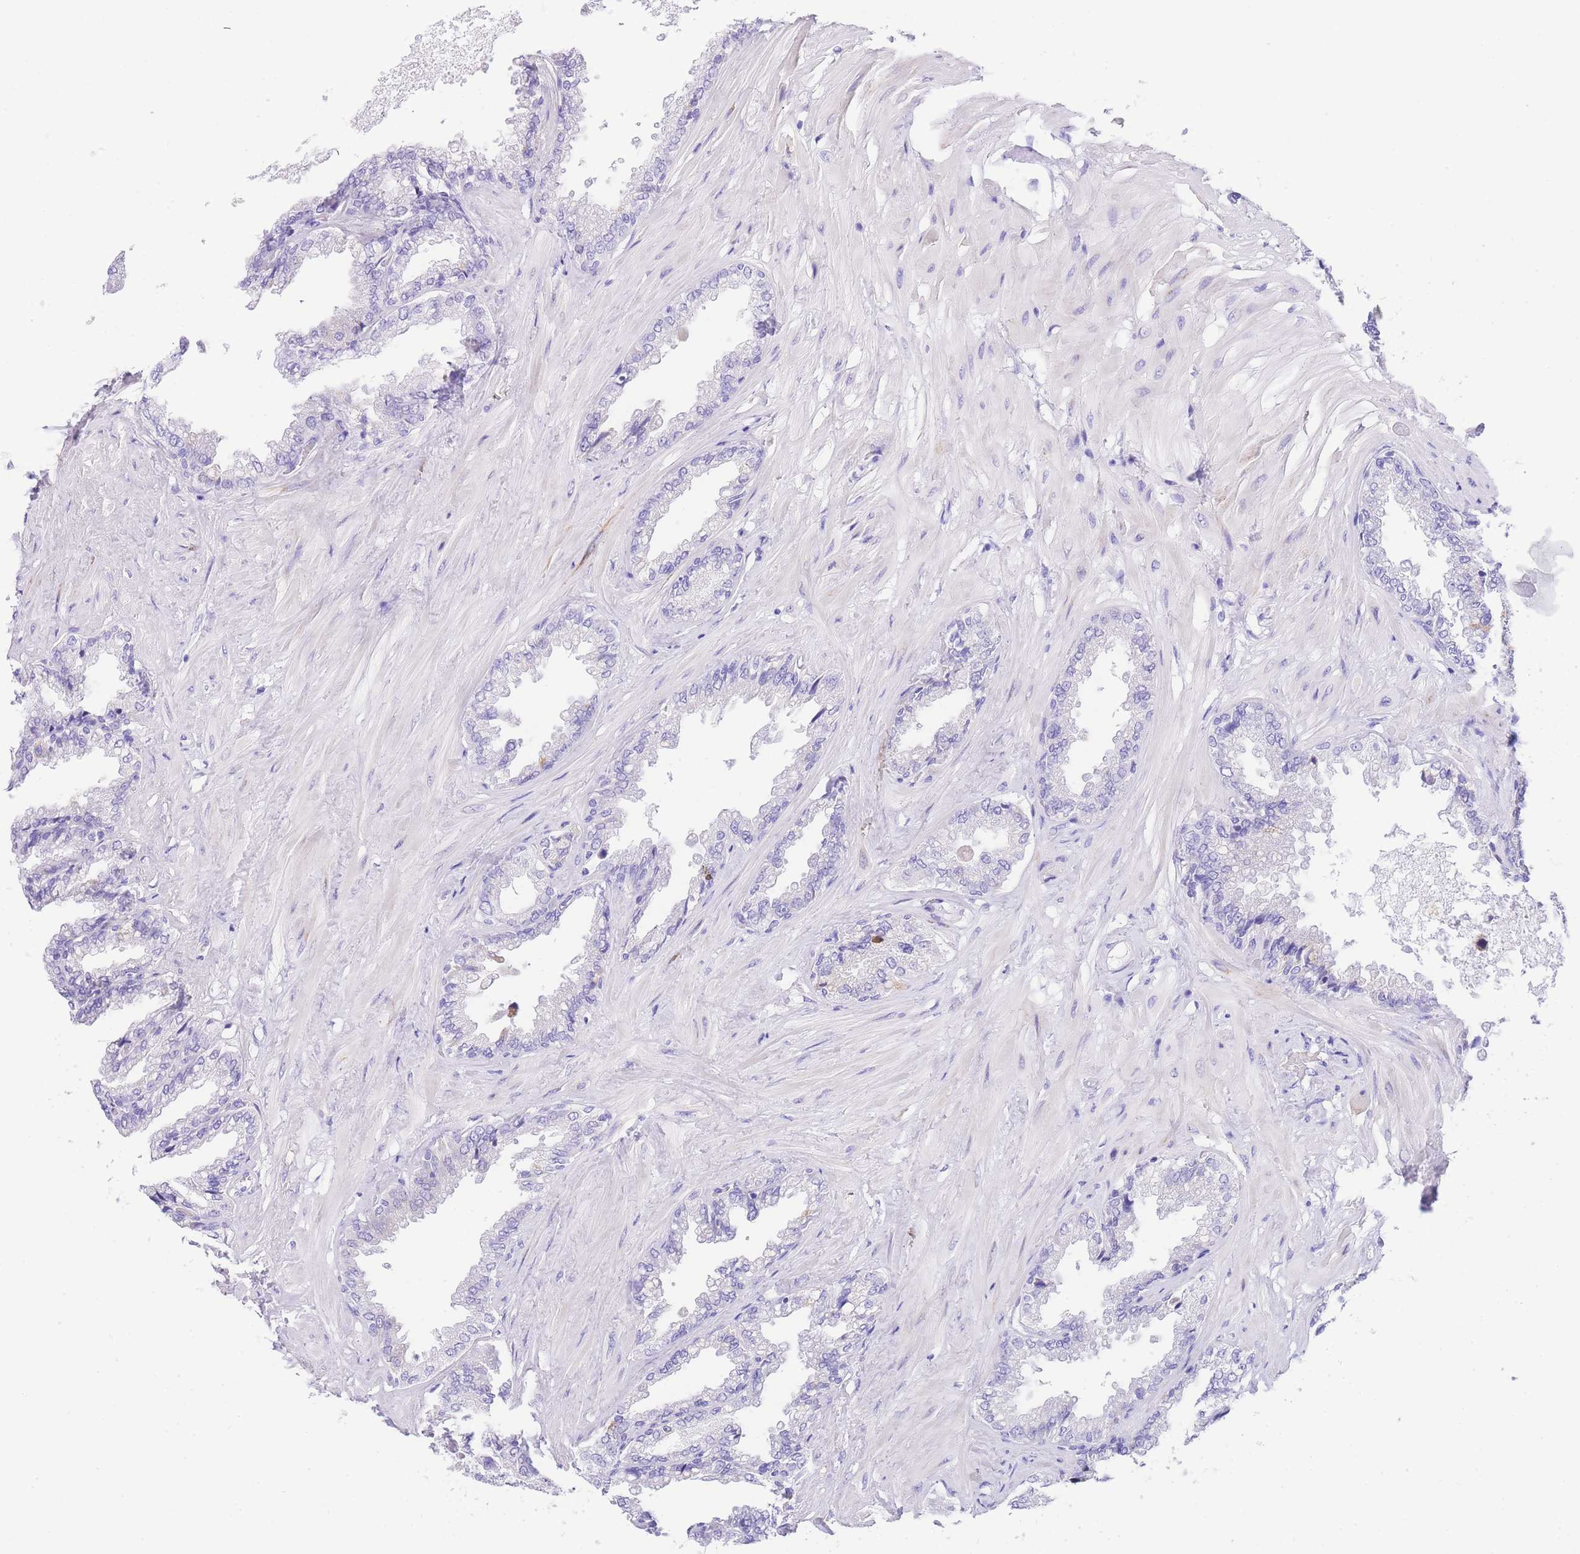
{"staining": {"intensity": "moderate", "quantity": "<25%", "location": "cytoplasmic/membranous"}, "tissue": "seminal vesicle", "cell_type": "Glandular cells", "image_type": "normal", "snomed": [{"axis": "morphology", "description": "Normal tissue, NOS"}, {"axis": "topography", "description": "Seminal veicle"}], "caption": "Protein positivity by IHC reveals moderate cytoplasmic/membranous staining in about <25% of glandular cells in normal seminal vesicle. The staining is performed using DAB brown chromogen to label protein expression. The nuclei are counter-stained blue using hematoxylin.", "gene": "NKD2", "patient": {"sex": "male", "age": 46}}